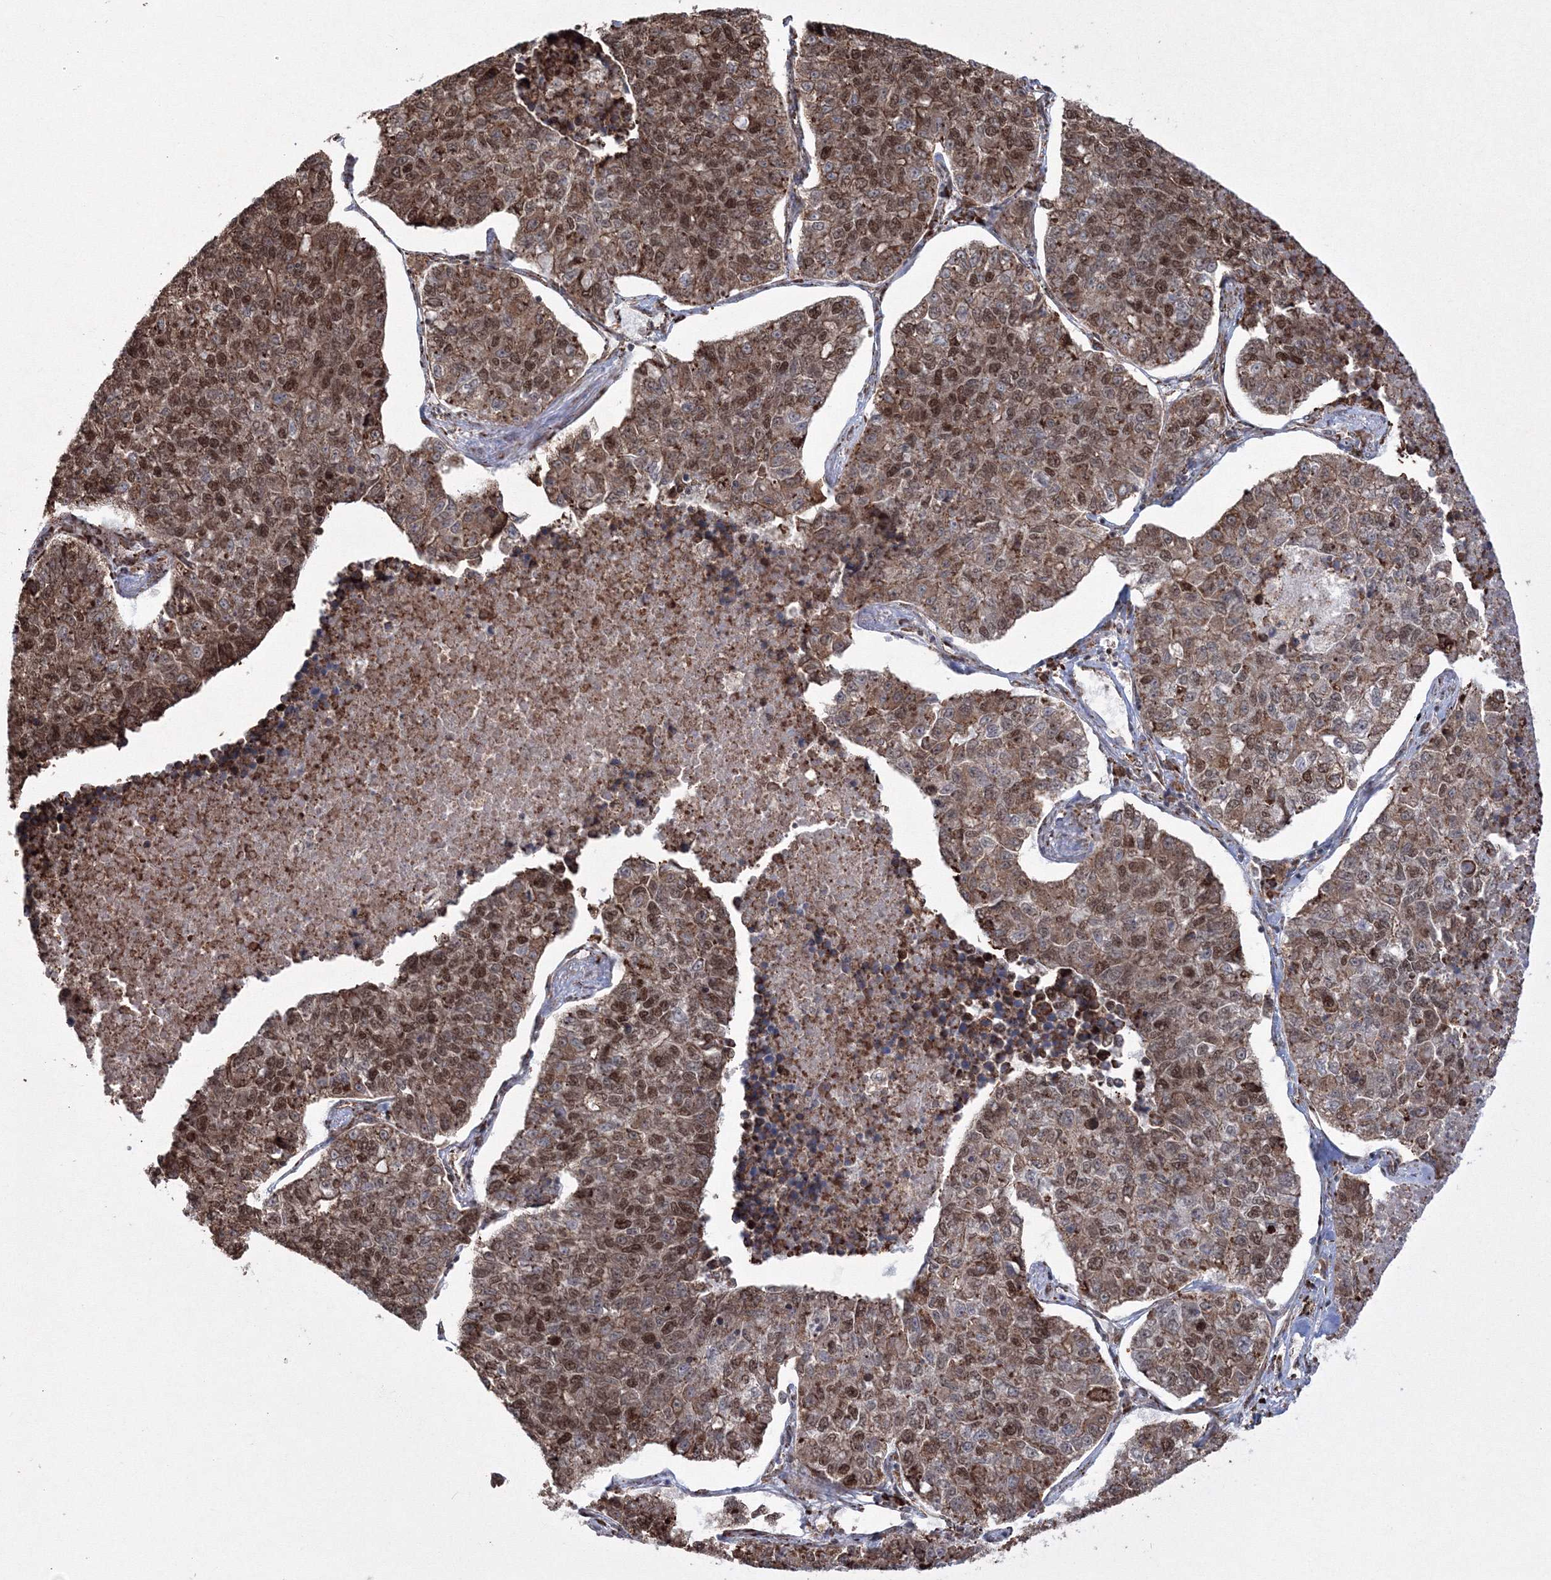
{"staining": {"intensity": "moderate", "quantity": ">75%", "location": "cytoplasmic/membranous,nuclear"}, "tissue": "lung cancer", "cell_type": "Tumor cells", "image_type": "cancer", "snomed": [{"axis": "morphology", "description": "Adenocarcinoma, NOS"}, {"axis": "topography", "description": "Lung"}], "caption": "This photomicrograph exhibits immunohistochemistry (IHC) staining of adenocarcinoma (lung), with medium moderate cytoplasmic/membranous and nuclear expression in about >75% of tumor cells.", "gene": "EFCAB12", "patient": {"sex": "male", "age": 49}}